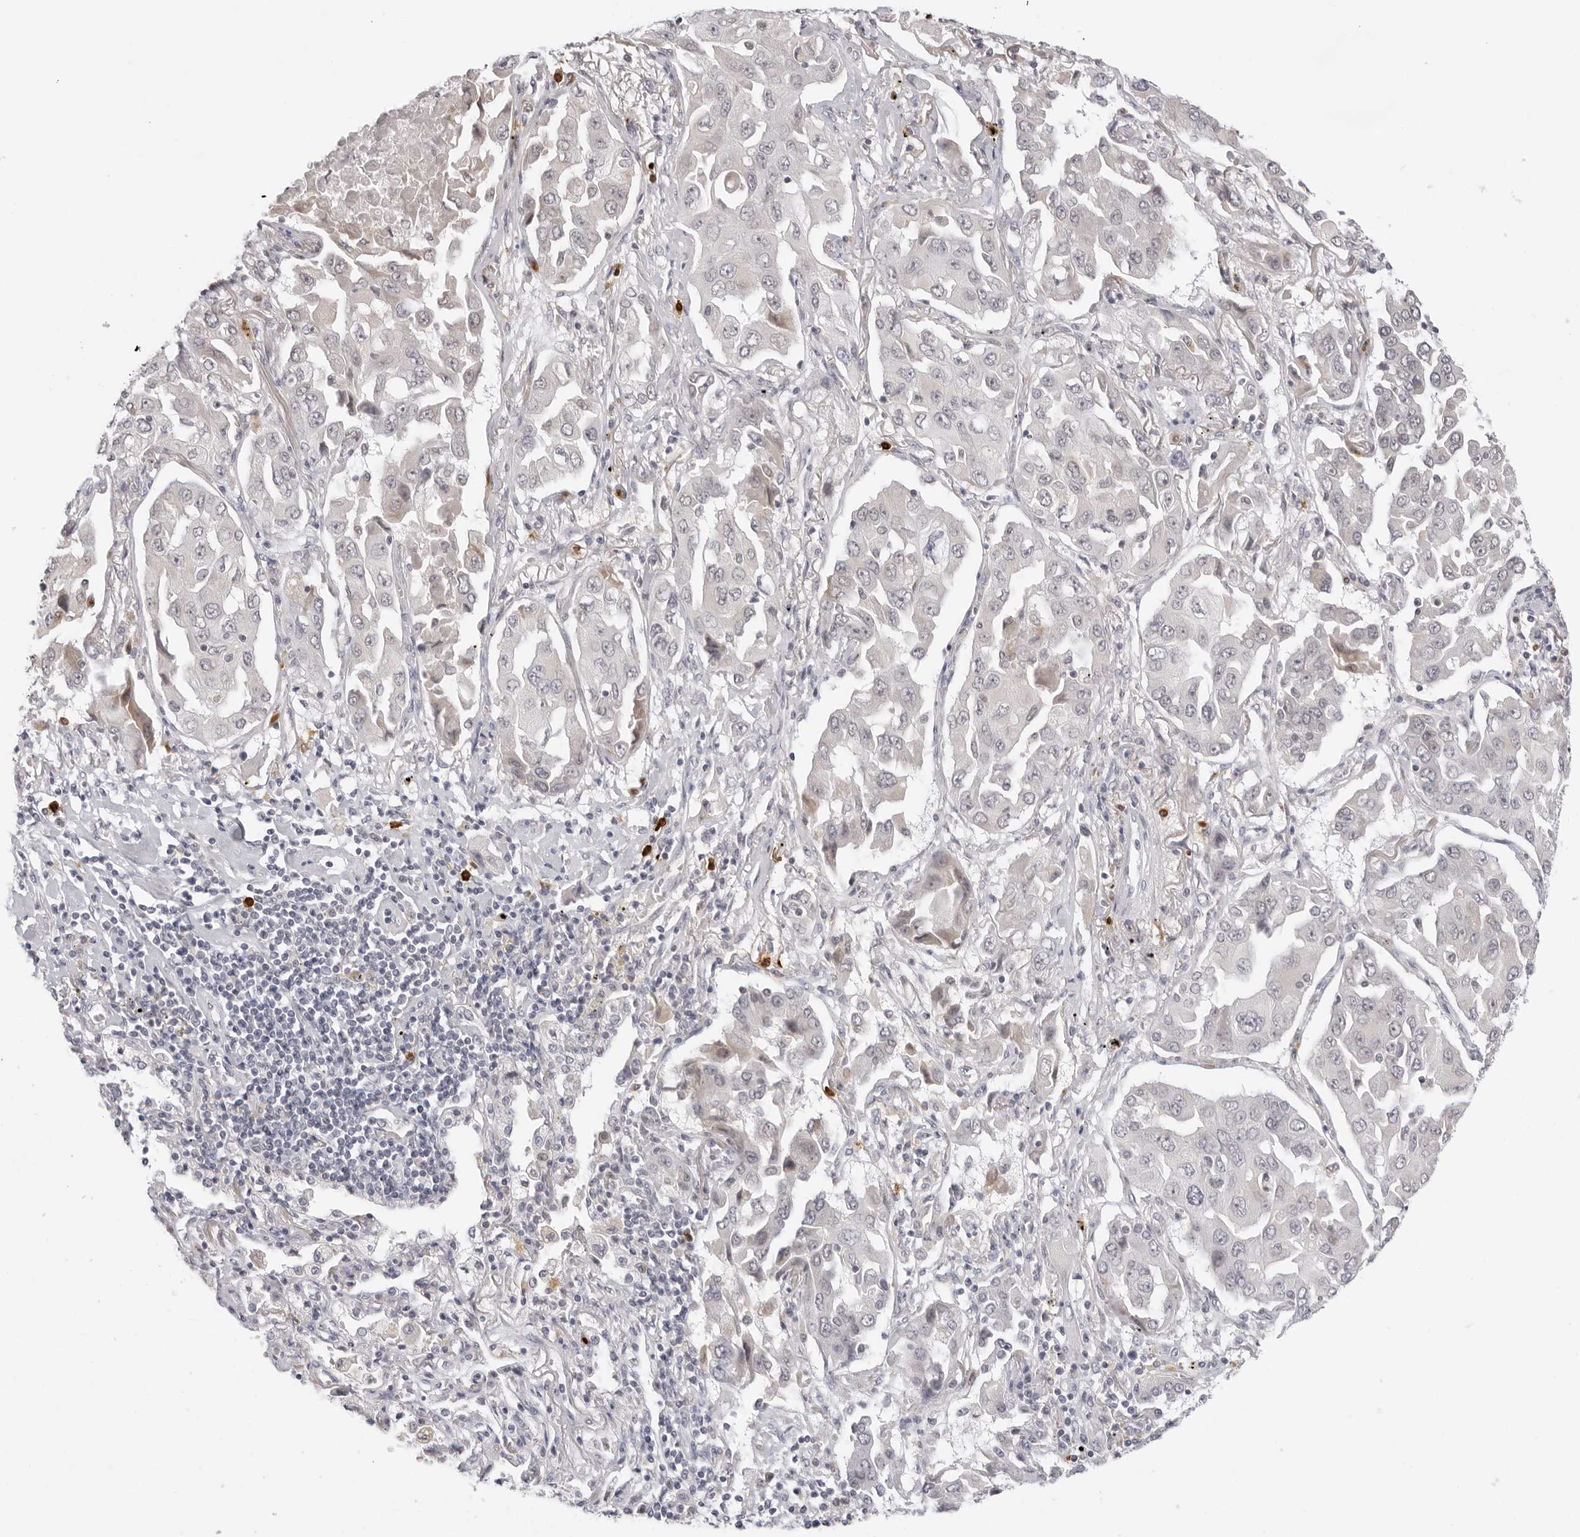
{"staining": {"intensity": "negative", "quantity": "none", "location": "none"}, "tissue": "lung cancer", "cell_type": "Tumor cells", "image_type": "cancer", "snomed": [{"axis": "morphology", "description": "Adenocarcinoma, NOS"}, {"axis": "topography", "description": "Lung"}], "caption": "DAB (3,3'-diaminobenzidine) immunohistochemical staining of human adenocarcinoma (lung) demonstrates no significant expression in tumor cells.", "gene": "STRADB", "patient": {"sex": "female", "age": 65}}